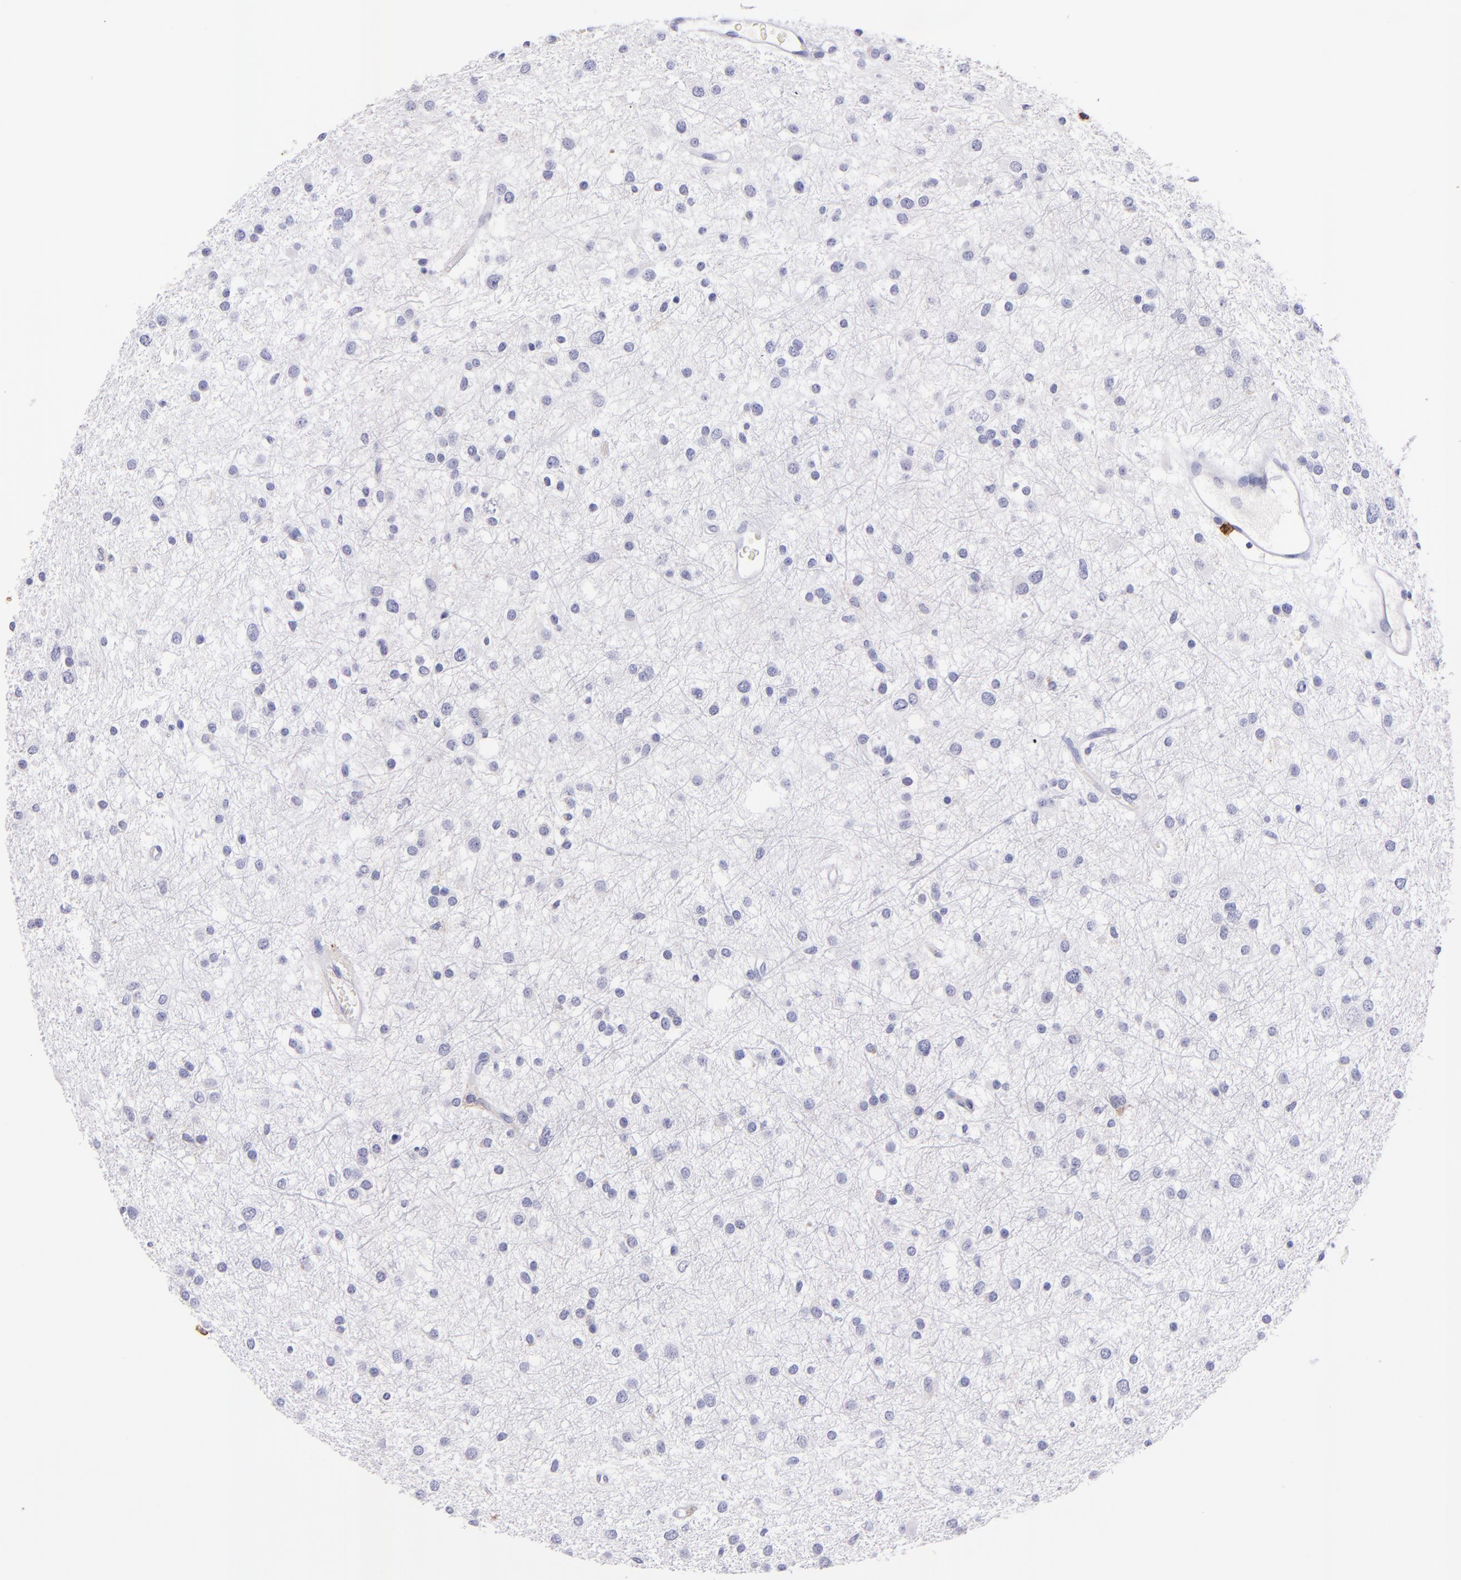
{"staining": {"intensity": "negative", "quantity": "none", "location": "none"}, "tissue": "glioma", "cell_type": "Tumor cells", "image_type": "cancer", "snomed": [{"axis": "morphology", "description": "Glioma, malignant, Low grade"}, {"axis": "topography", "description": "Brain"}], "caption": "The histopathology image demonstrates no significant staining in tumor cells of low-grade glioma (malignant).", "gene": "SPN", "patient": {"sex": "female", "age": 36}}